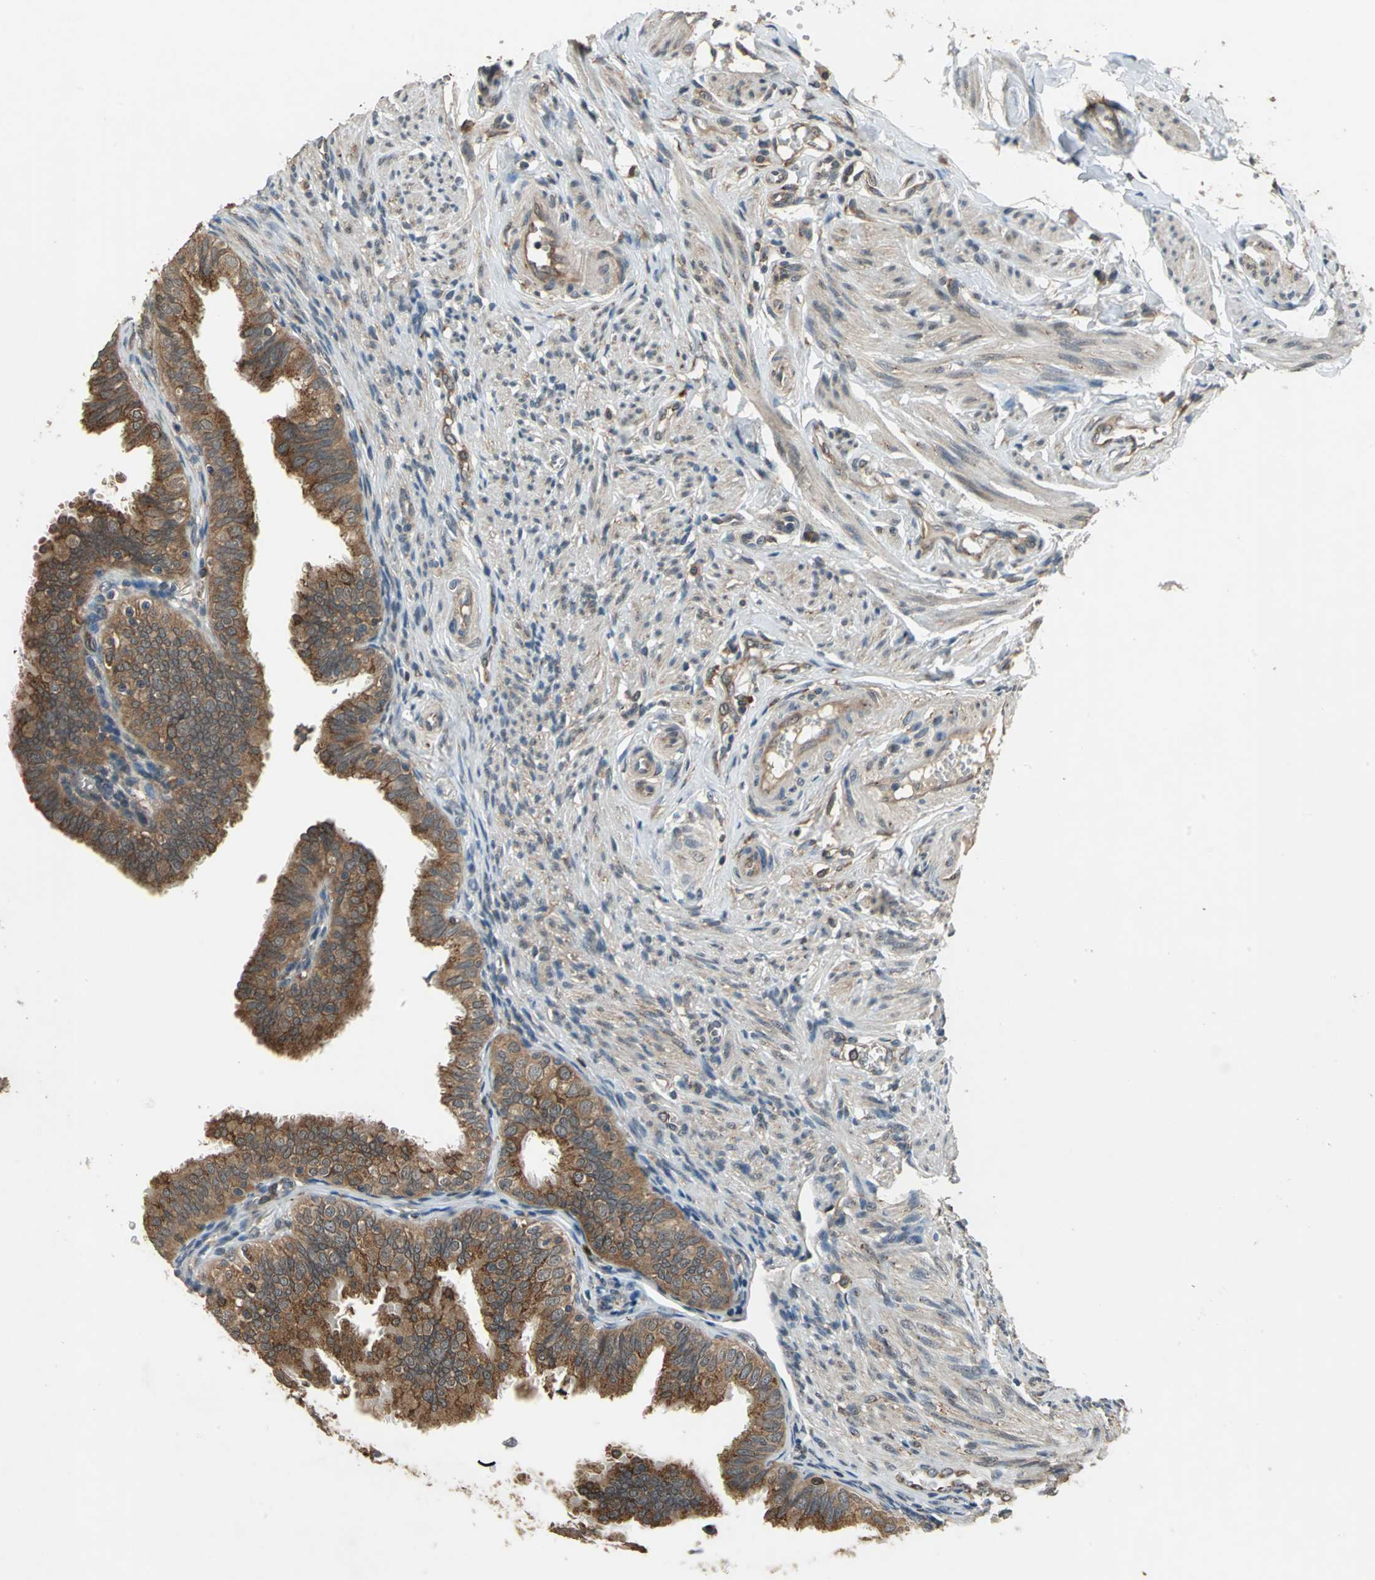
{"staining": {"intensity": "strong", "quantity": ">75%", "location": "cytoplasmic/membranous"}, "tissue": "fallopian tube", "cell_type": "Glandular cells", "image_type": "normal", "snomed": [{"axis": "morphology", "description": "Normal tissue, NOS"}, {"axis": "topography", "description": "Fallopian tube"}], "caption": "Benign fallopian tube reveals strong cytoplasmic/membranous expression in approximately >75% of glandular cells.", "gene": "NFKBIE", "patient": {"sex": "female", "age": 46}}